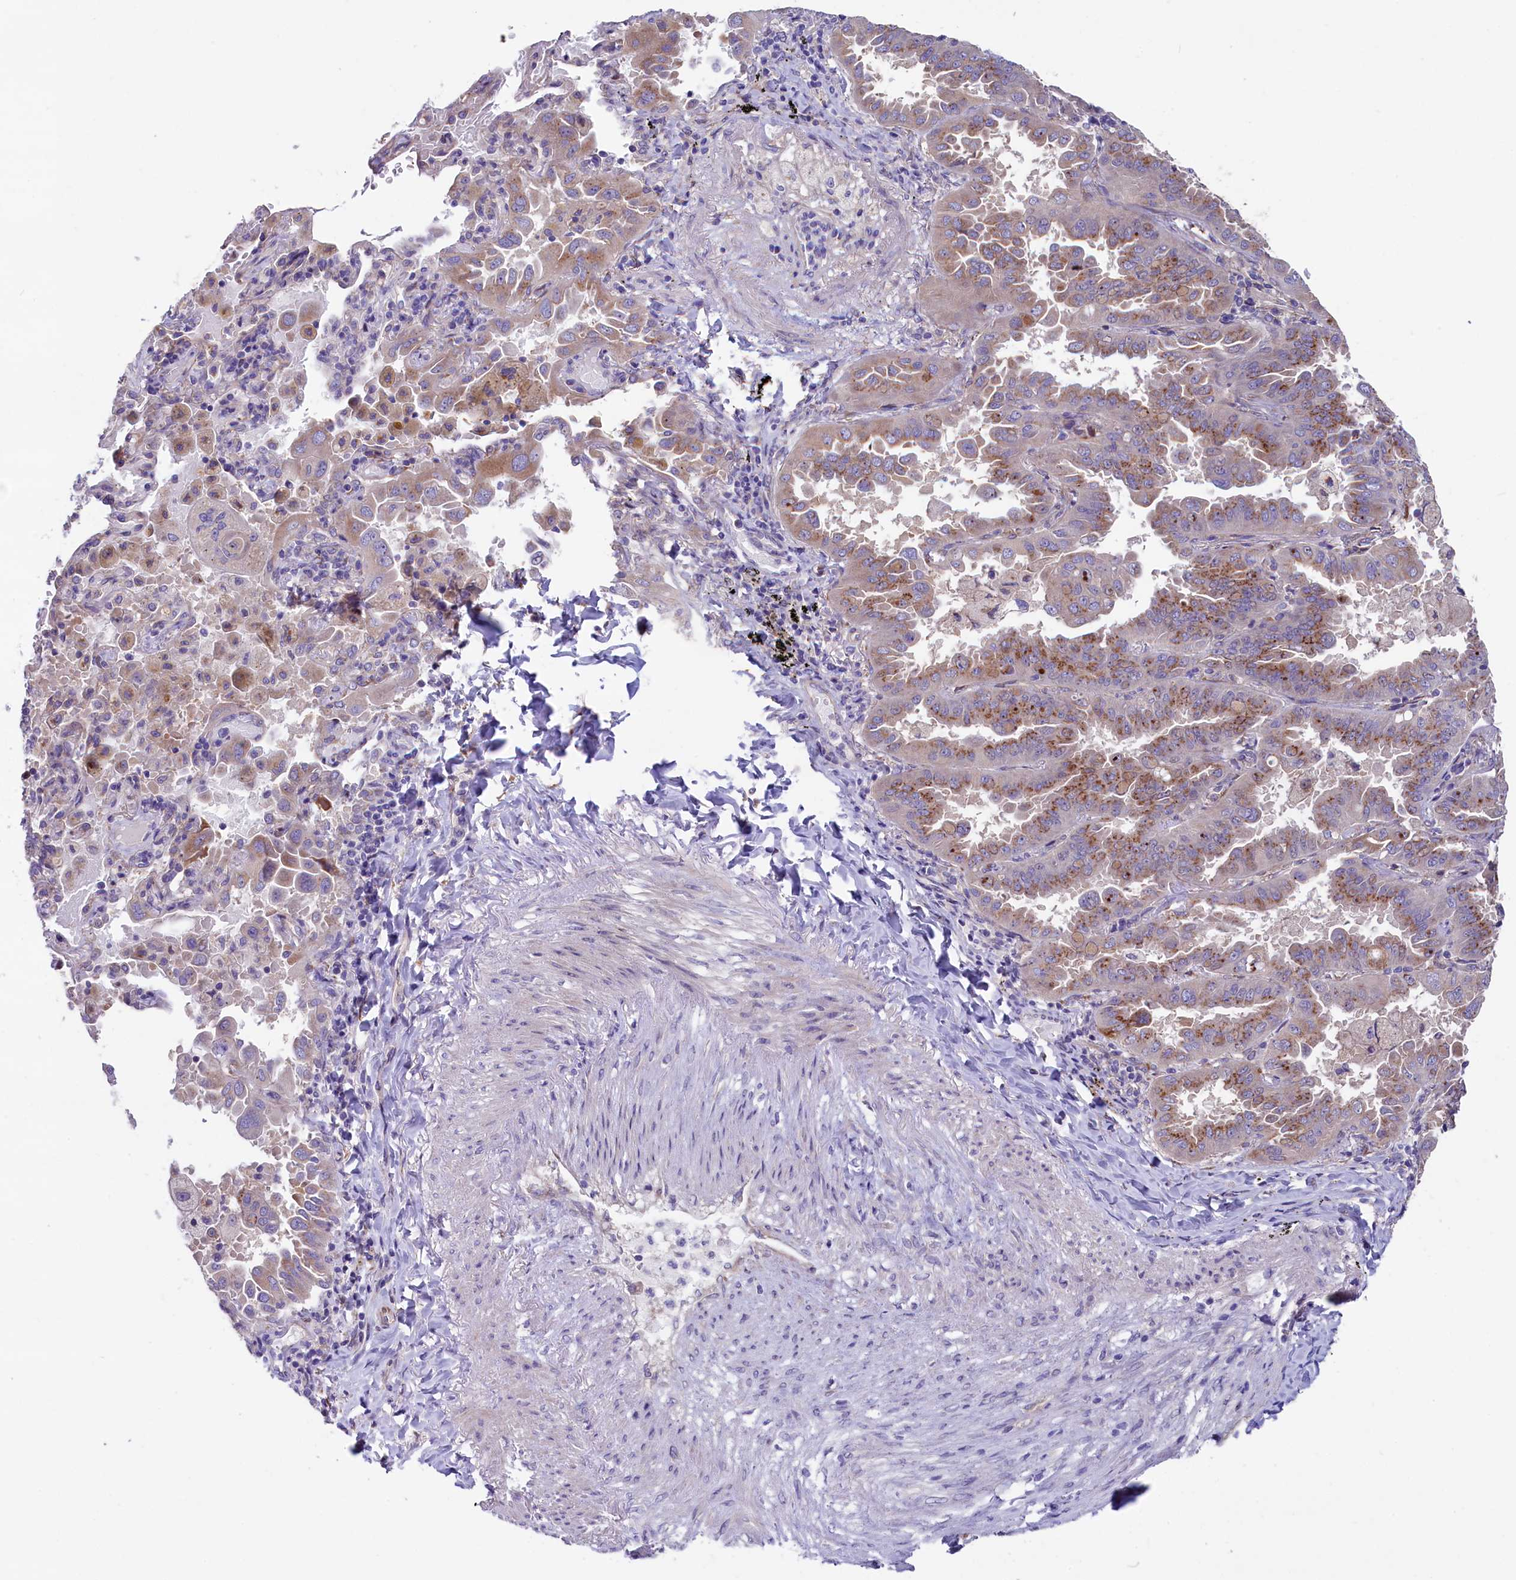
{"staining": {"intensity": "moderate", "quantity": "25%-75%", "location": "cytoplasmic/membranous"}, "tissue": "lung cancer", "cell_type": "Tumor cells", "image_type": "cancer", "snomed": [{"axis": "morphology", "description": "Adenocarcinoma, NOS"}, {"axis": "topography", "description": "Lung"}], "caption": "Immunohistochemical staining of human lung adenocarcinoma displays medium levels of moderate cytoplasmic/membranous protein staining in approximately 25%-75% of tumor cells.", "gene": "GPR108", "patient": {"sex": "male", "age": 64}}